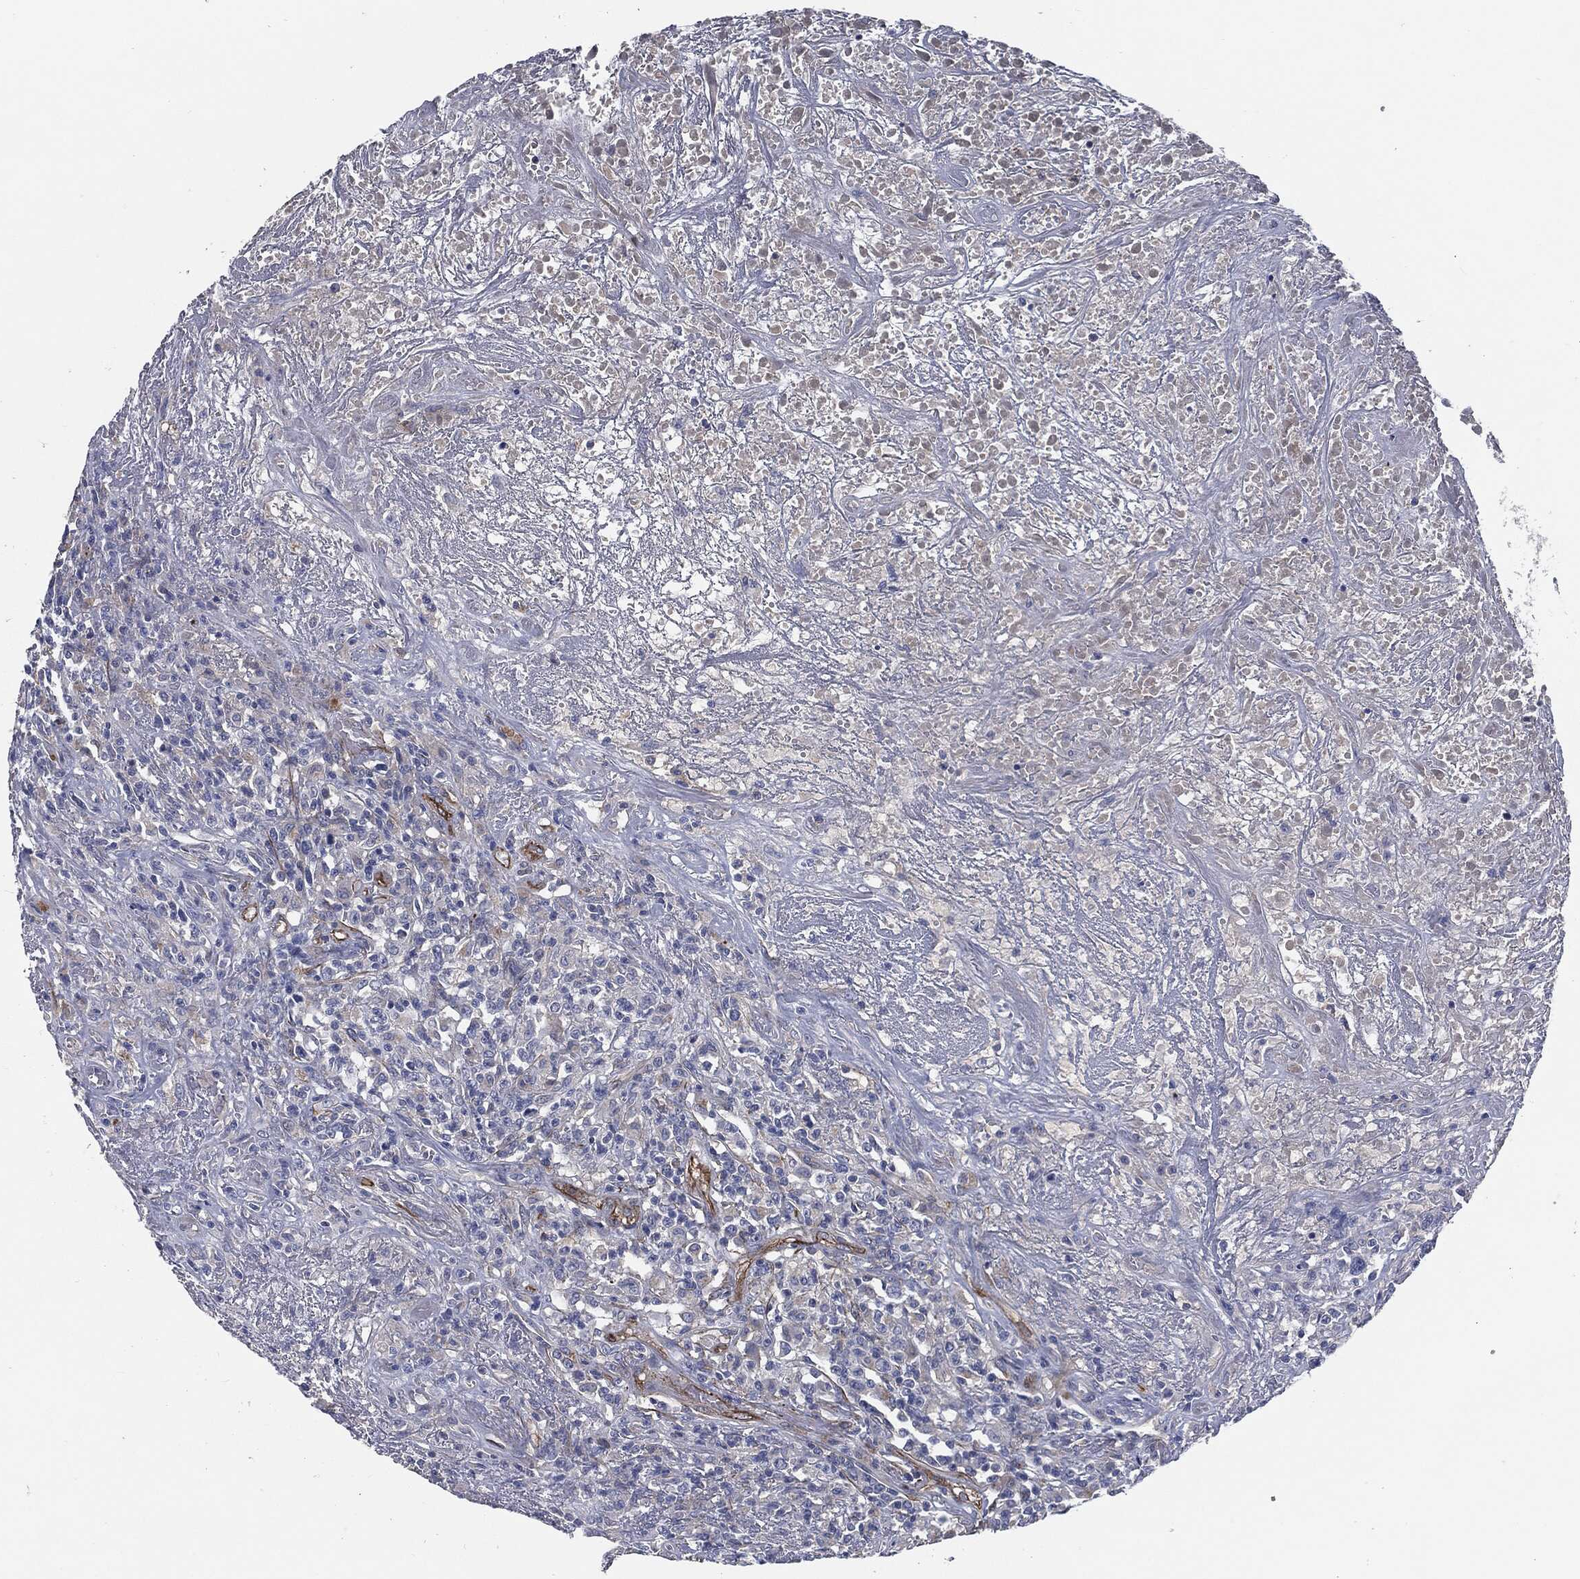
{"staining": {"intensity": "negative", "quantity": "none", "location": "none"}, "tissue": "lymphoma", "cell_type": "Tumor cells", "image_type": "cancer", "snomed": [{"axis": "morphology", "description": "Malignant lymphoma, non-Hodgkin's type, High grade"}, {"axis": "topography", "description": "Lung"}], "caption": "High magnification brightfield microscopy of lymphoma stained with DAB (brown) and counterstained with hematoxylin (blue): tumor cells show no significant staining. (Brightfield microscopy of DAB (3,3'-diaminobenzidine) immunohistochemistry at high magnification).", "gene": "SVIL", "patient": {"sex": "male", "age": 79}}